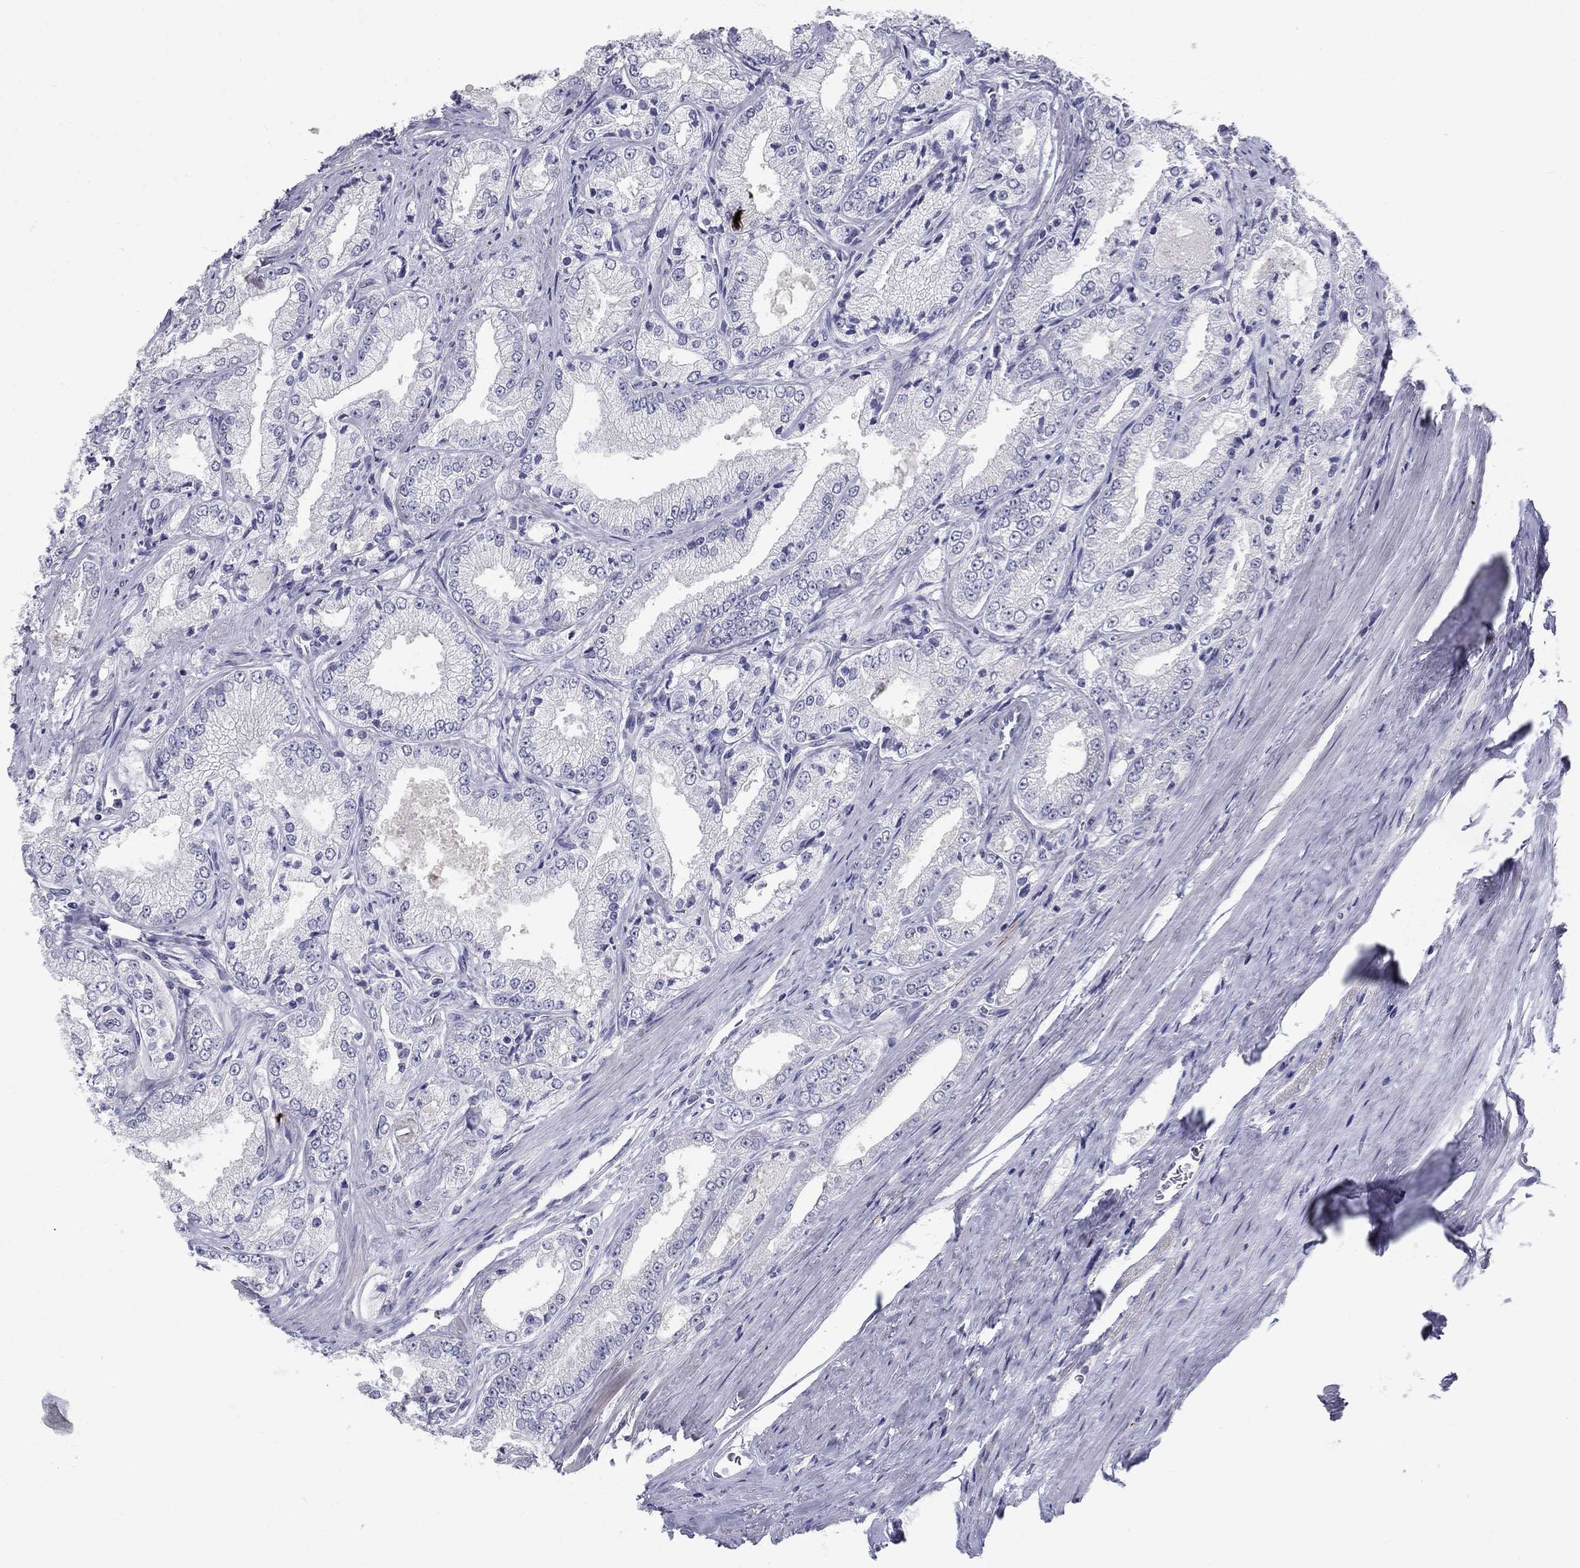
{"staining": {"intensity": "negative", "quantity": "none", "location": "none"}, "tissue": "prostate cancer", "cell_type": "Tumor cells", "image_type": "cancer", "snomed": [{"axis": "morphology", "description": "Adenocarcinoma, NOS"}, {"axis": "morphology", "description": "Adenocarcinoma, High grade"}, {"axis": "topography", "description": "Prostate"}], "caption": "Immunohistochemistry image of human prostate cancer (adenocarcinoma) stained for a protein (brown), which shows no staining in tumor cells.", "gene": "TP53TG5", "patient": {"sex": "male", "age": 70}}